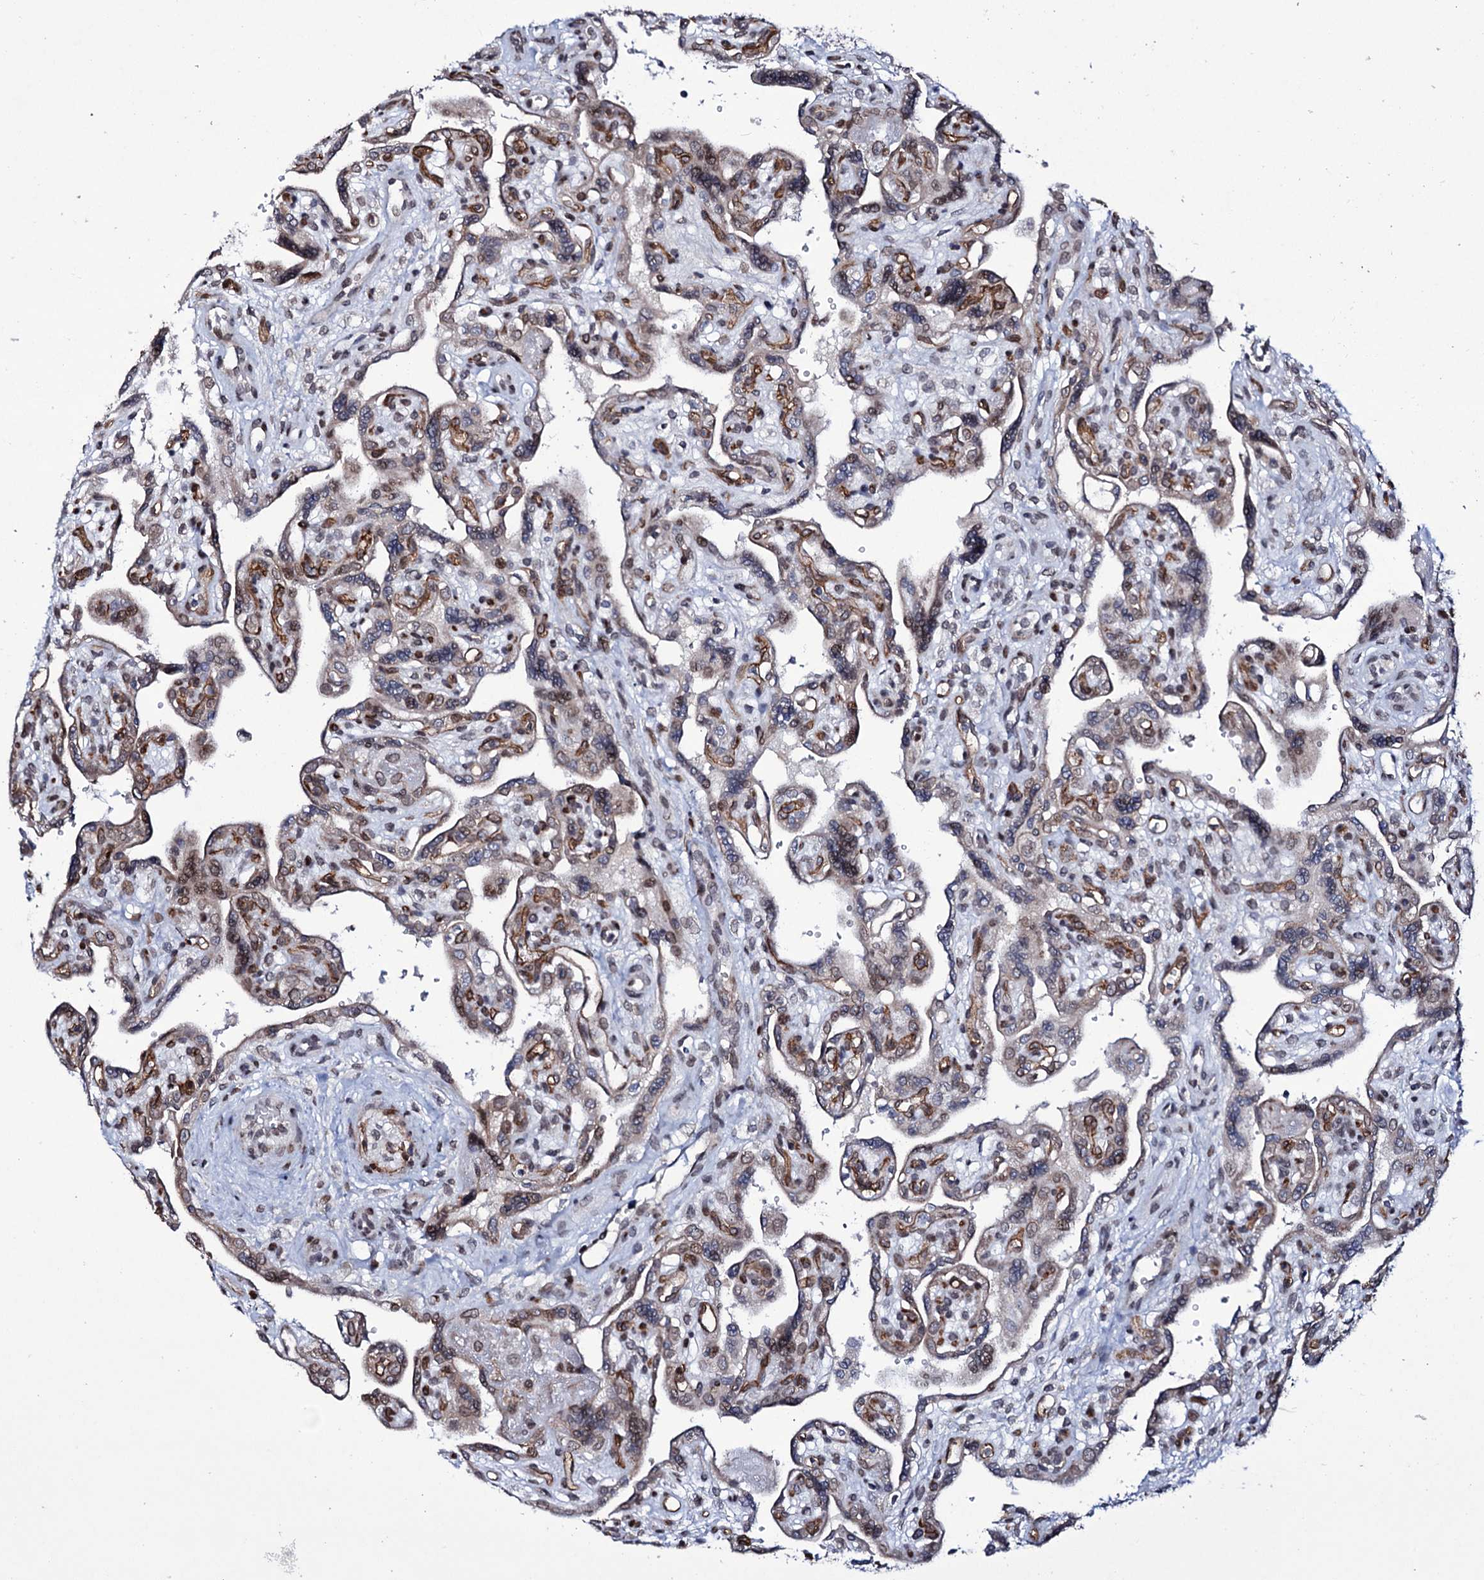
{"staining": {"intensity": "moderate", "quantity": "25%-75%", "location": "cytoplasmic/membranous,nuclear"}, "tissue": "placenta", "cell_type": "Trophoblastic cells", "image_type": "normal", "snomed": [{"axis": "morphology", "description": "Normal tissue, NOS"}, {"axis": "topography", "description": "Placenta"}], "caption": "Immunohistochemical staining of unremarkable human placenta shows medium levels of moderate cytoplasmic/membranous,nuclear staining in about 25%-75% of trophoblastic cells.", "gene": "ZC3H12C", "patient": {"sex": "female", "age": 39}}